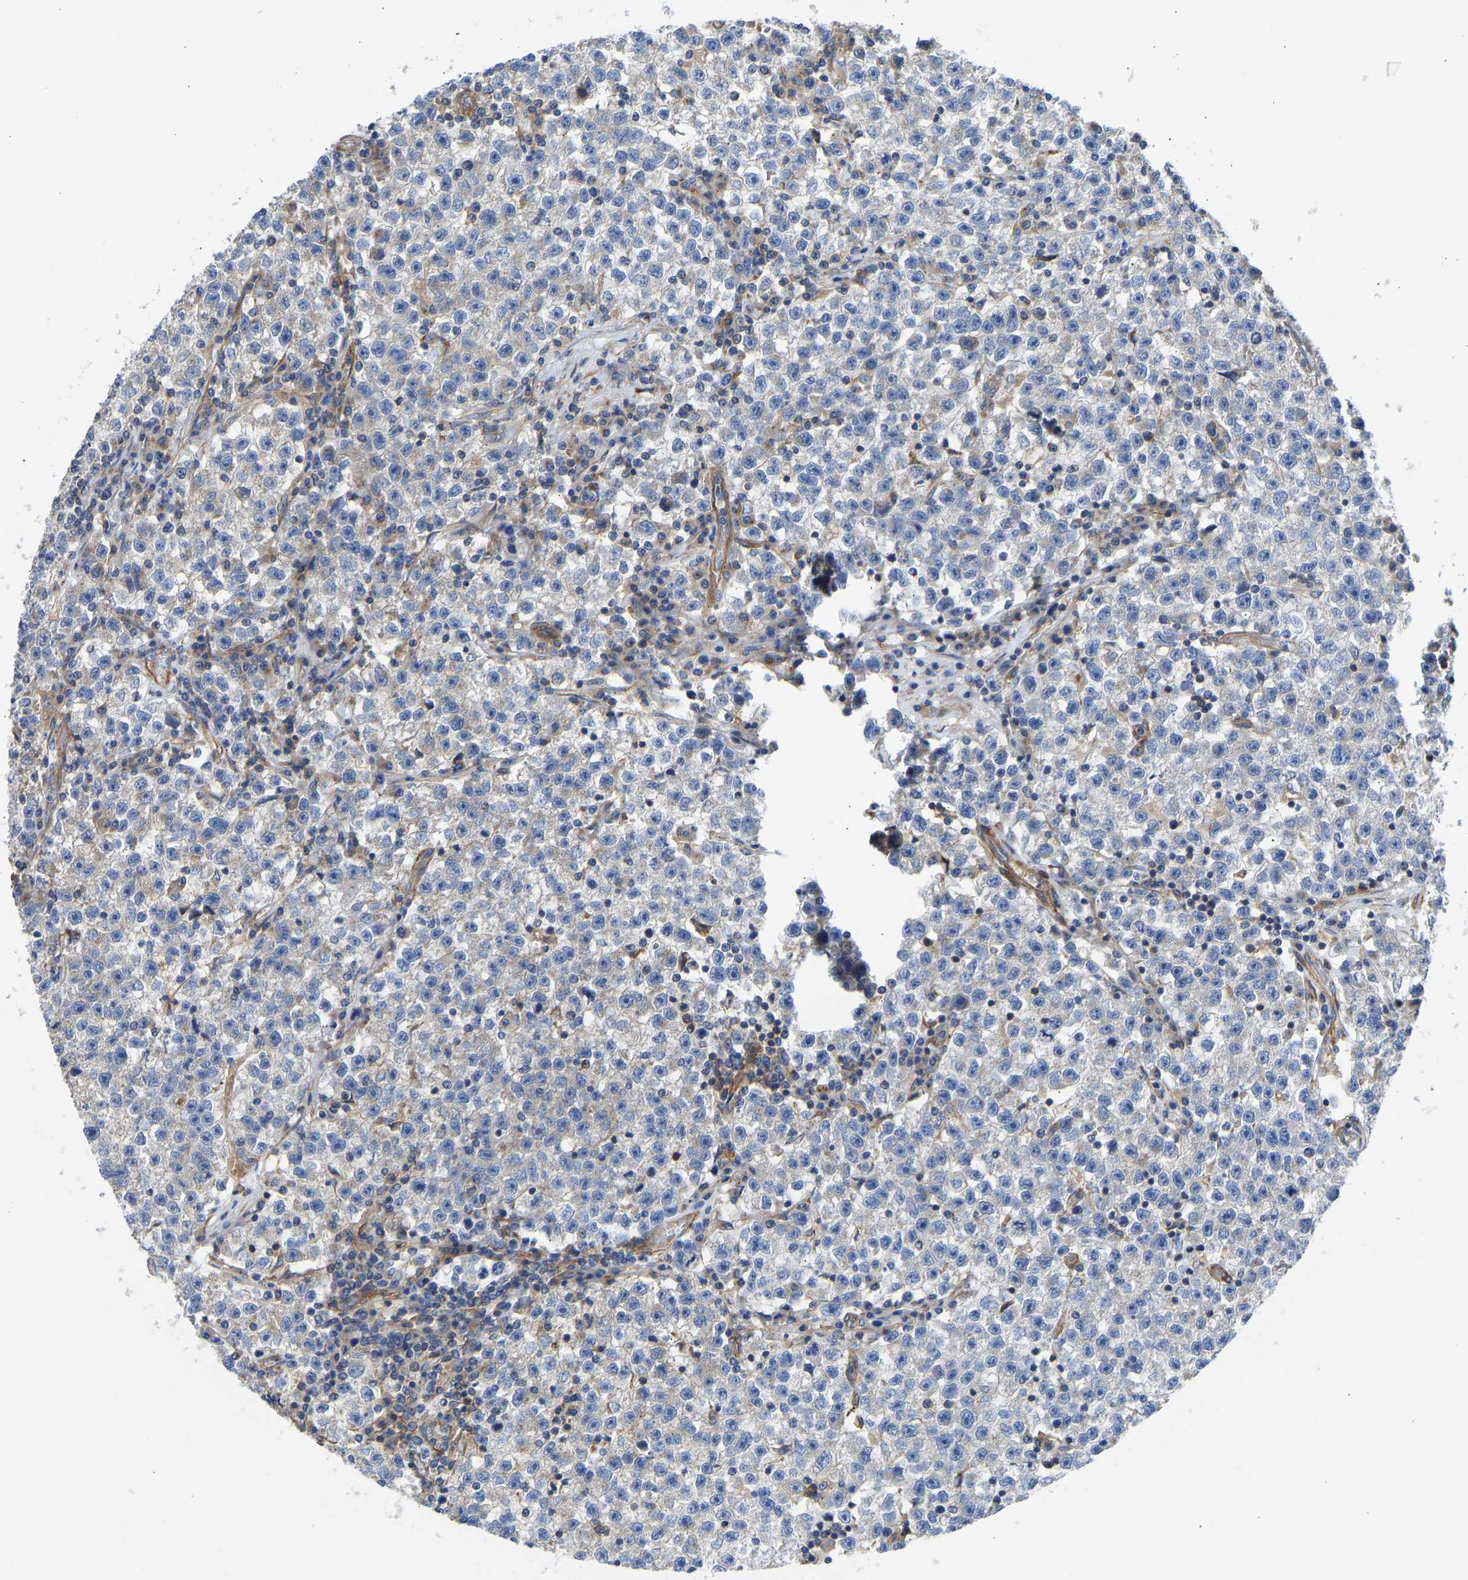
{"staining": {"intensity": "negative", "quantity": "none", "location": "none"}, "tissue": "testis cancer", "cell_type": "Tumor cells", "image_type": "cancer", "snomed": [{"axis": "morphology", "description": "Seminoma, NOS"}, {"axis": "topography", "description": "Testis"}], "caption": "Tumor cells are negative for brown protein staining in testis seminoma.", "gene": "MYO1C", "patient": {"sex": "male", "age": 22}}